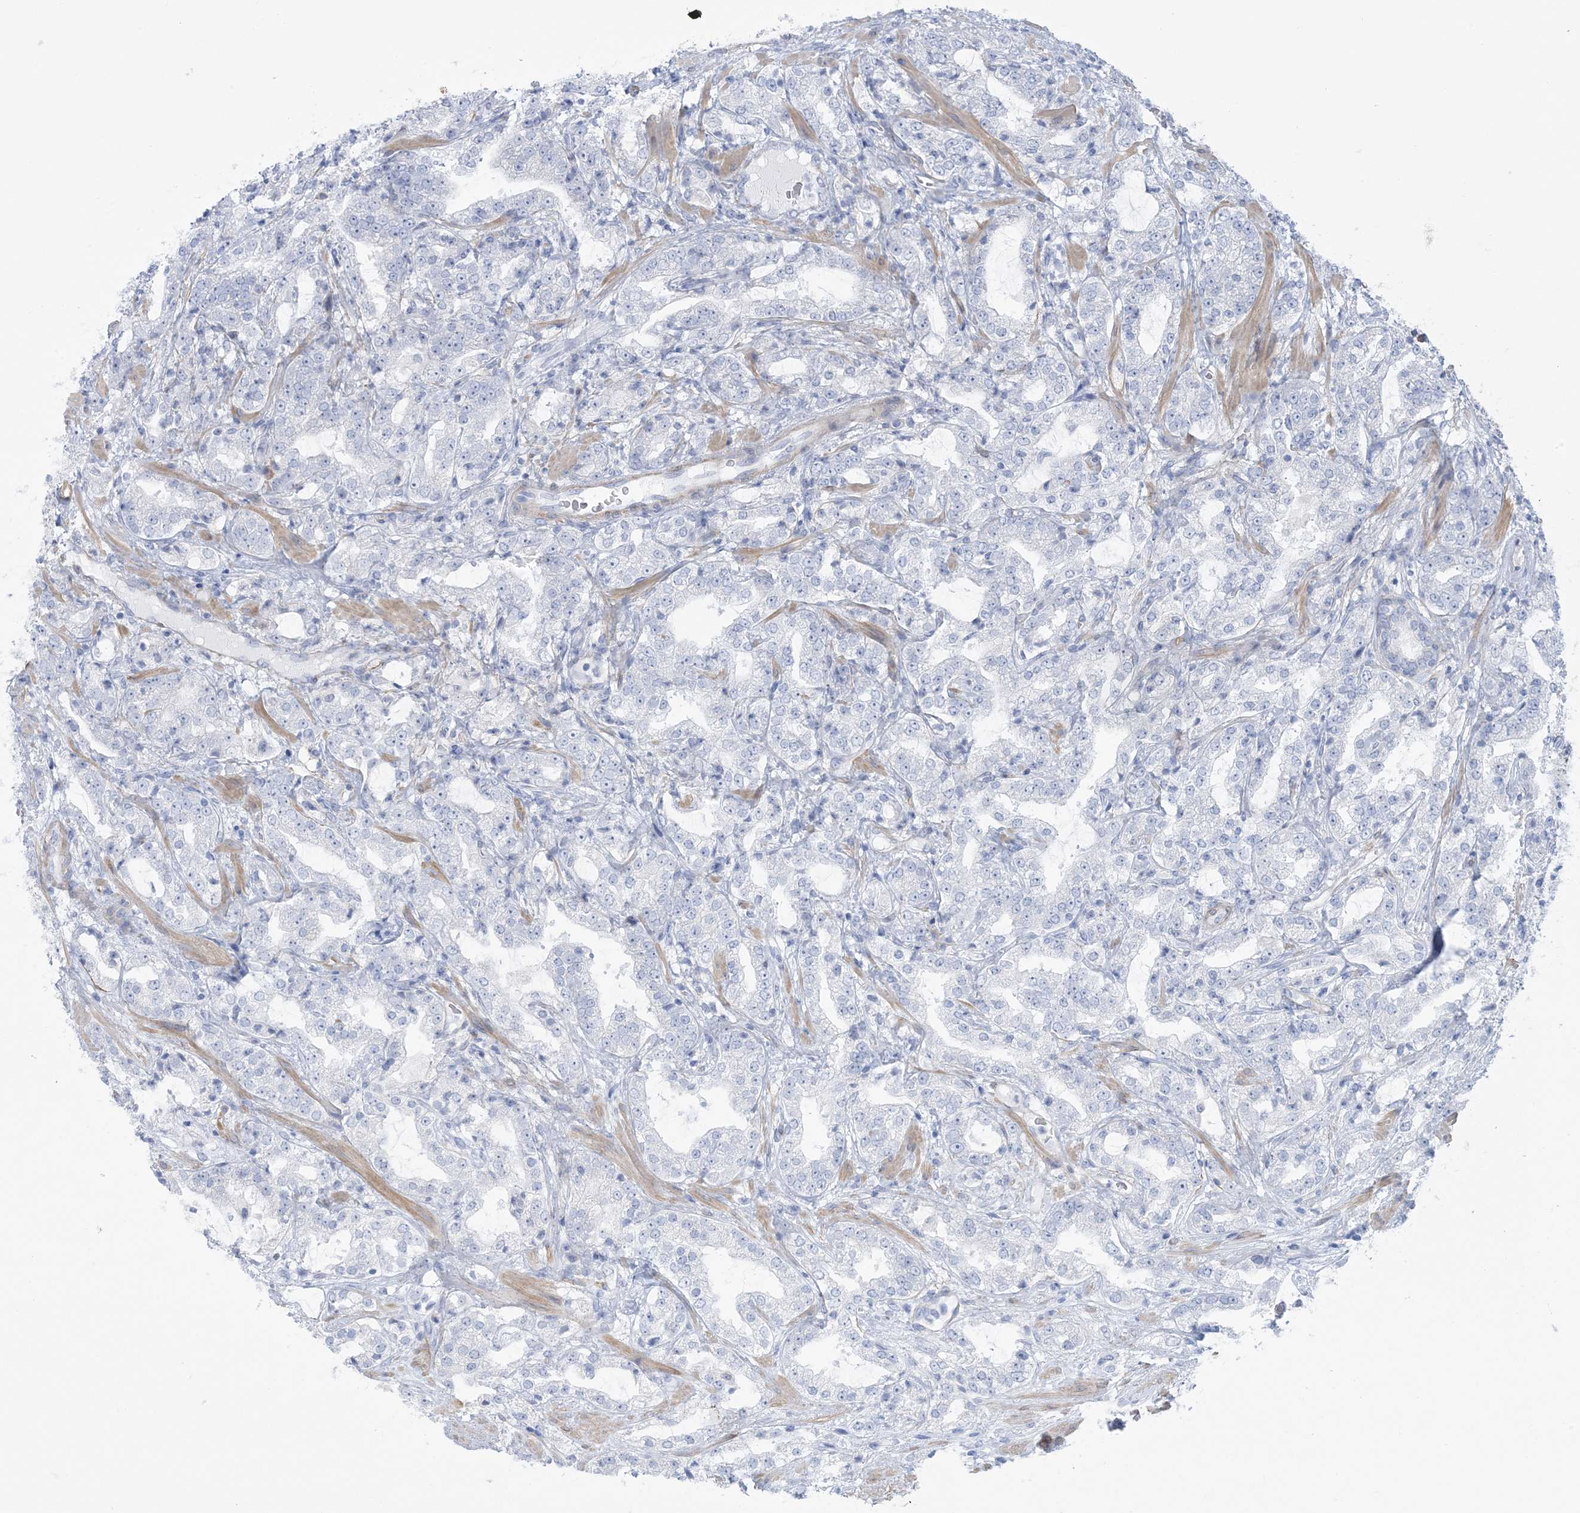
{"staining": {"intensity": "negative", "quantity": "none", "location": "none"}, "tissue": "prostate cancer", "cell_type": "Tumor cells", "image_type": "cancer", "snomed": [{"axis": "morphology", "description": "Adenocarcinoma, High grade"}, {"axis": "topography", "description": "Prostate"}], "caption": "Tumor cells show no significant protein expression in prostate adenocarcinoma (high-grade).", "gene": "AGXT", "patient": {"sex": "male", "age": 64}}